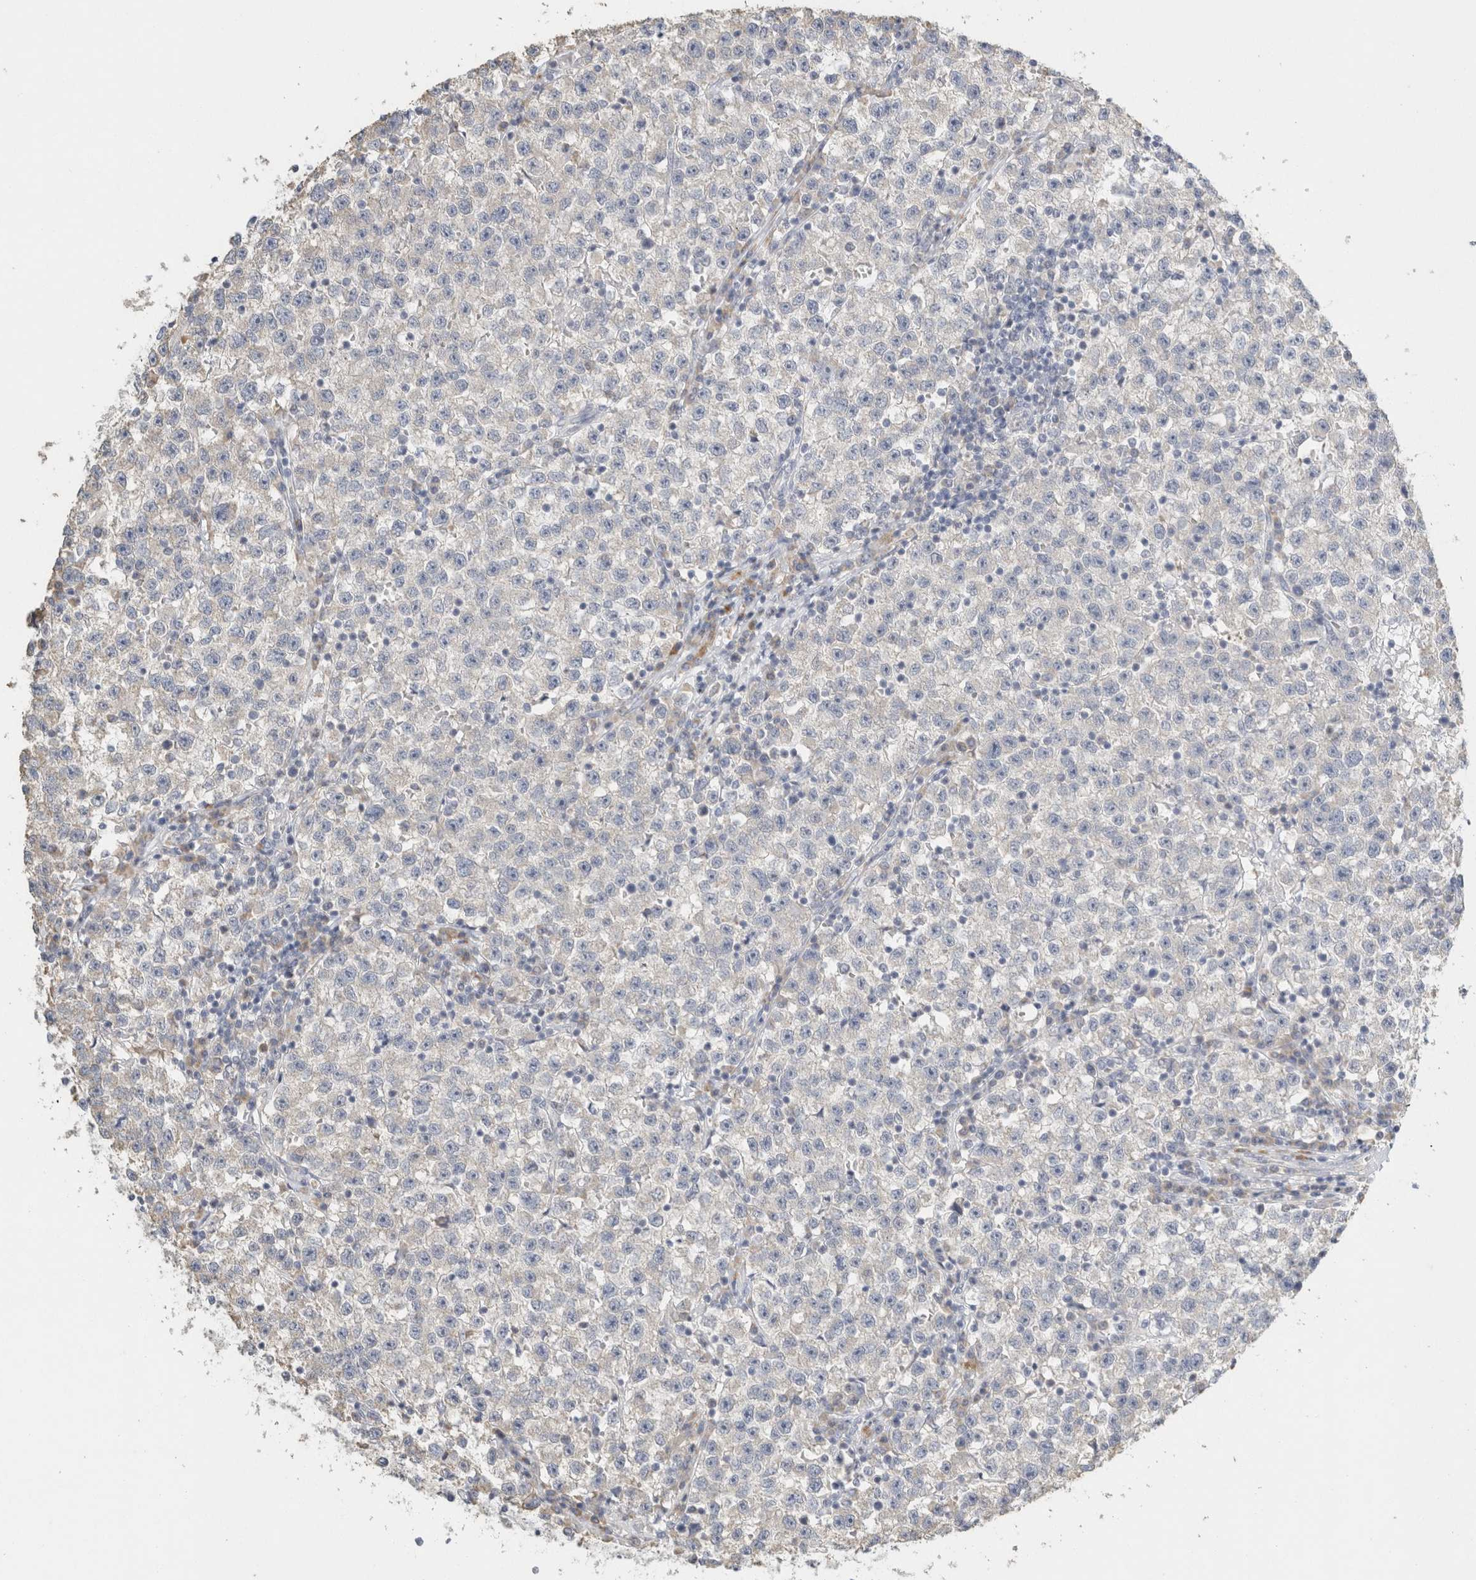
{"staining": {"intensity": "negative", "quantity": "none", "location": "none"}, "tissue": "testis cancer", "cell_type": "Tumor cells", "image_type": "cancer", "snomed": [{"axis": "morphology", "description": "Seminoma, NOS"}, {"axis": "topography", "description": "Testis"}], "caption": "The histopathology image reveals no significant expression in tumor cells of testis cancer (seminoma). (DAB (3,3'-diaminobenzidine) immunohistochemistry (IHC), high magnification).", "gene": "NEFM", "patient": {"sex": "male", "age": 22}}